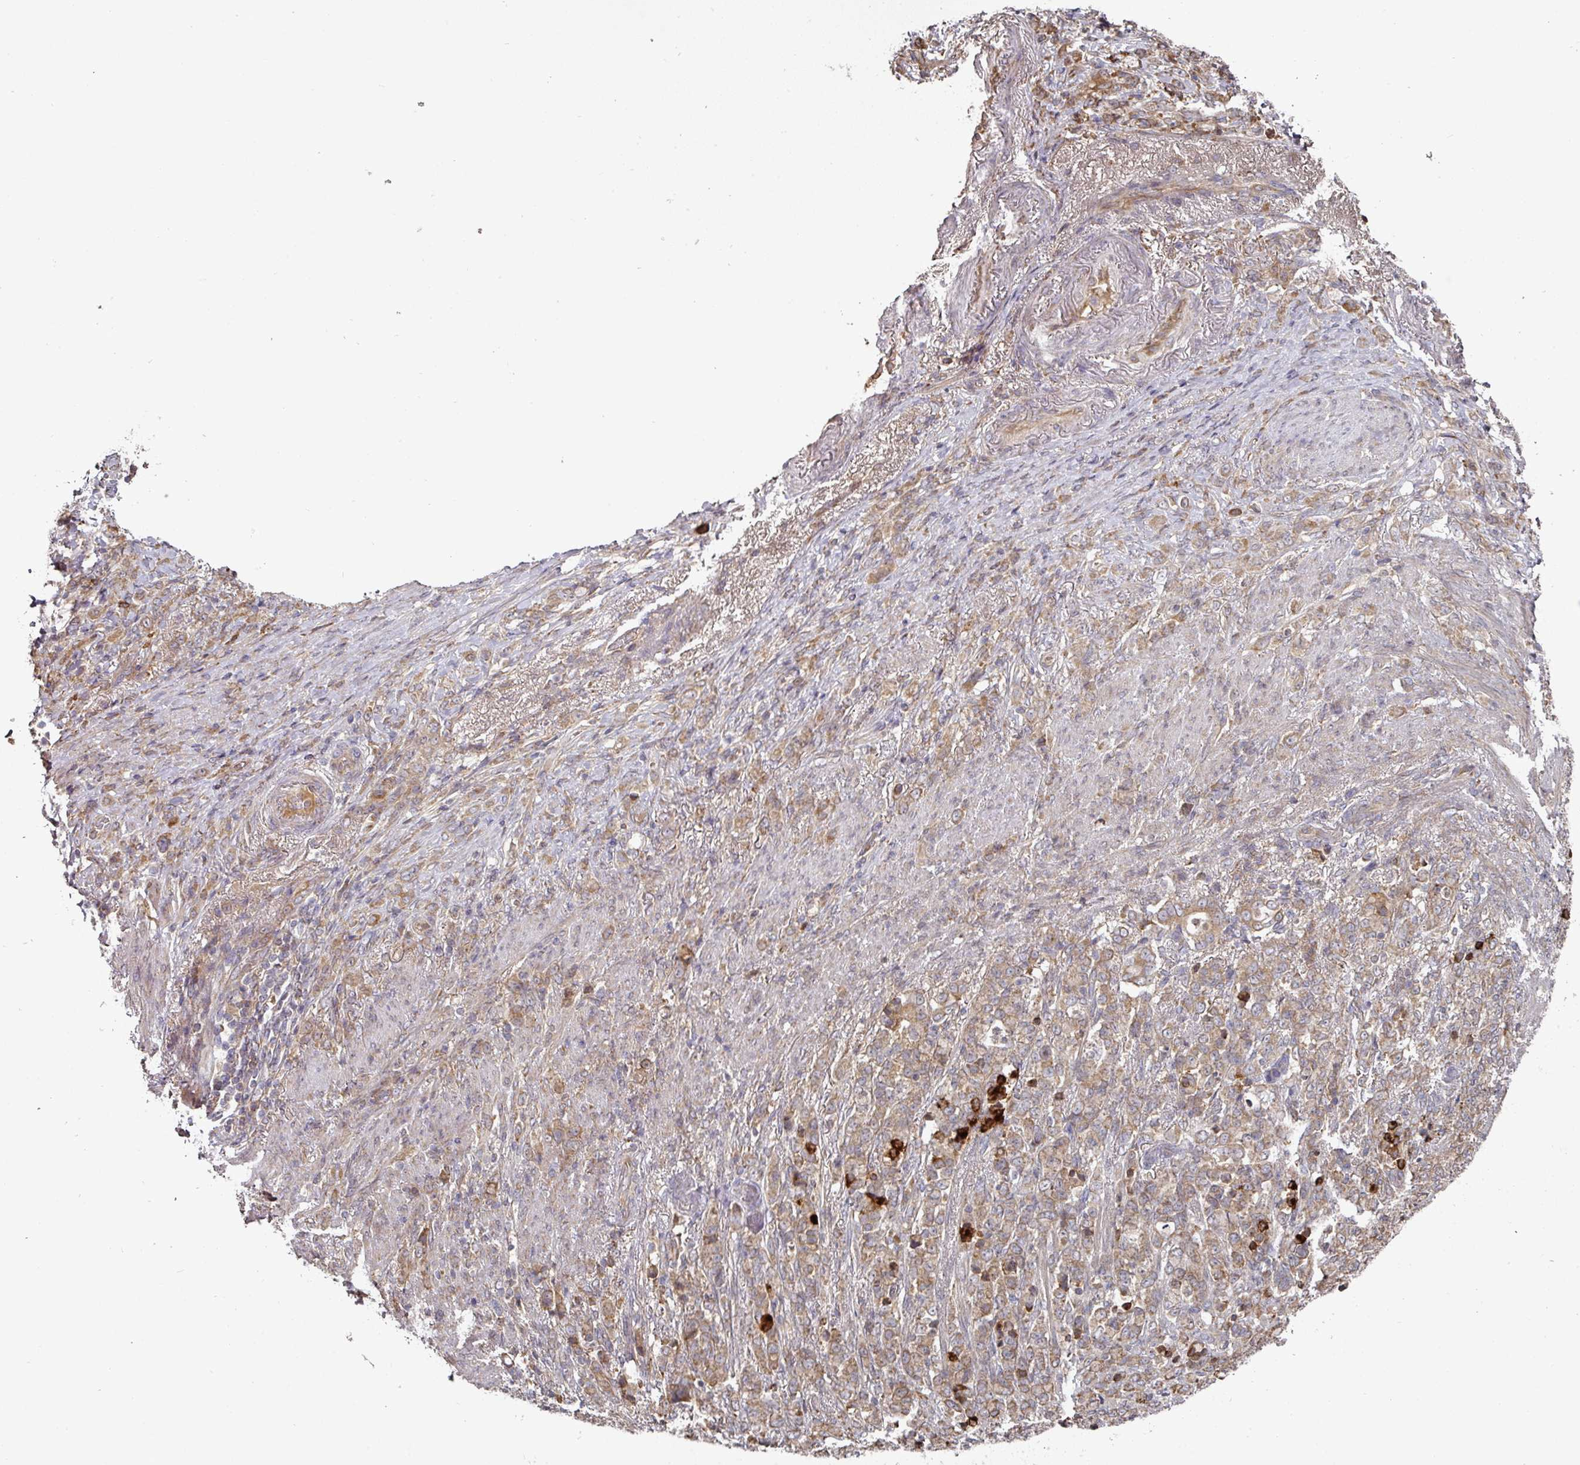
{"staining": {"intensity": "moderate", "quantity": ">75%", "location": "cytoplasmic/membranous"}, "tissue": "stomach cancer", "cell_type": "Tumor cells", "image_type": "cancer", "snomed": [{"axis": "morphology", "description": "Adenocarcinoma, NOS"}, {"axis": "topography", "description": "Stomach"}], "caption": "A micrograph showing moderate cytoplasmic/membranous staining in about >75% of tumor cells in adenocarcinoma (stomach), as visualized by brown immunohistochemical staining.", "gene": "CEP95", "patient": {"sex": "female", "age": 79}}